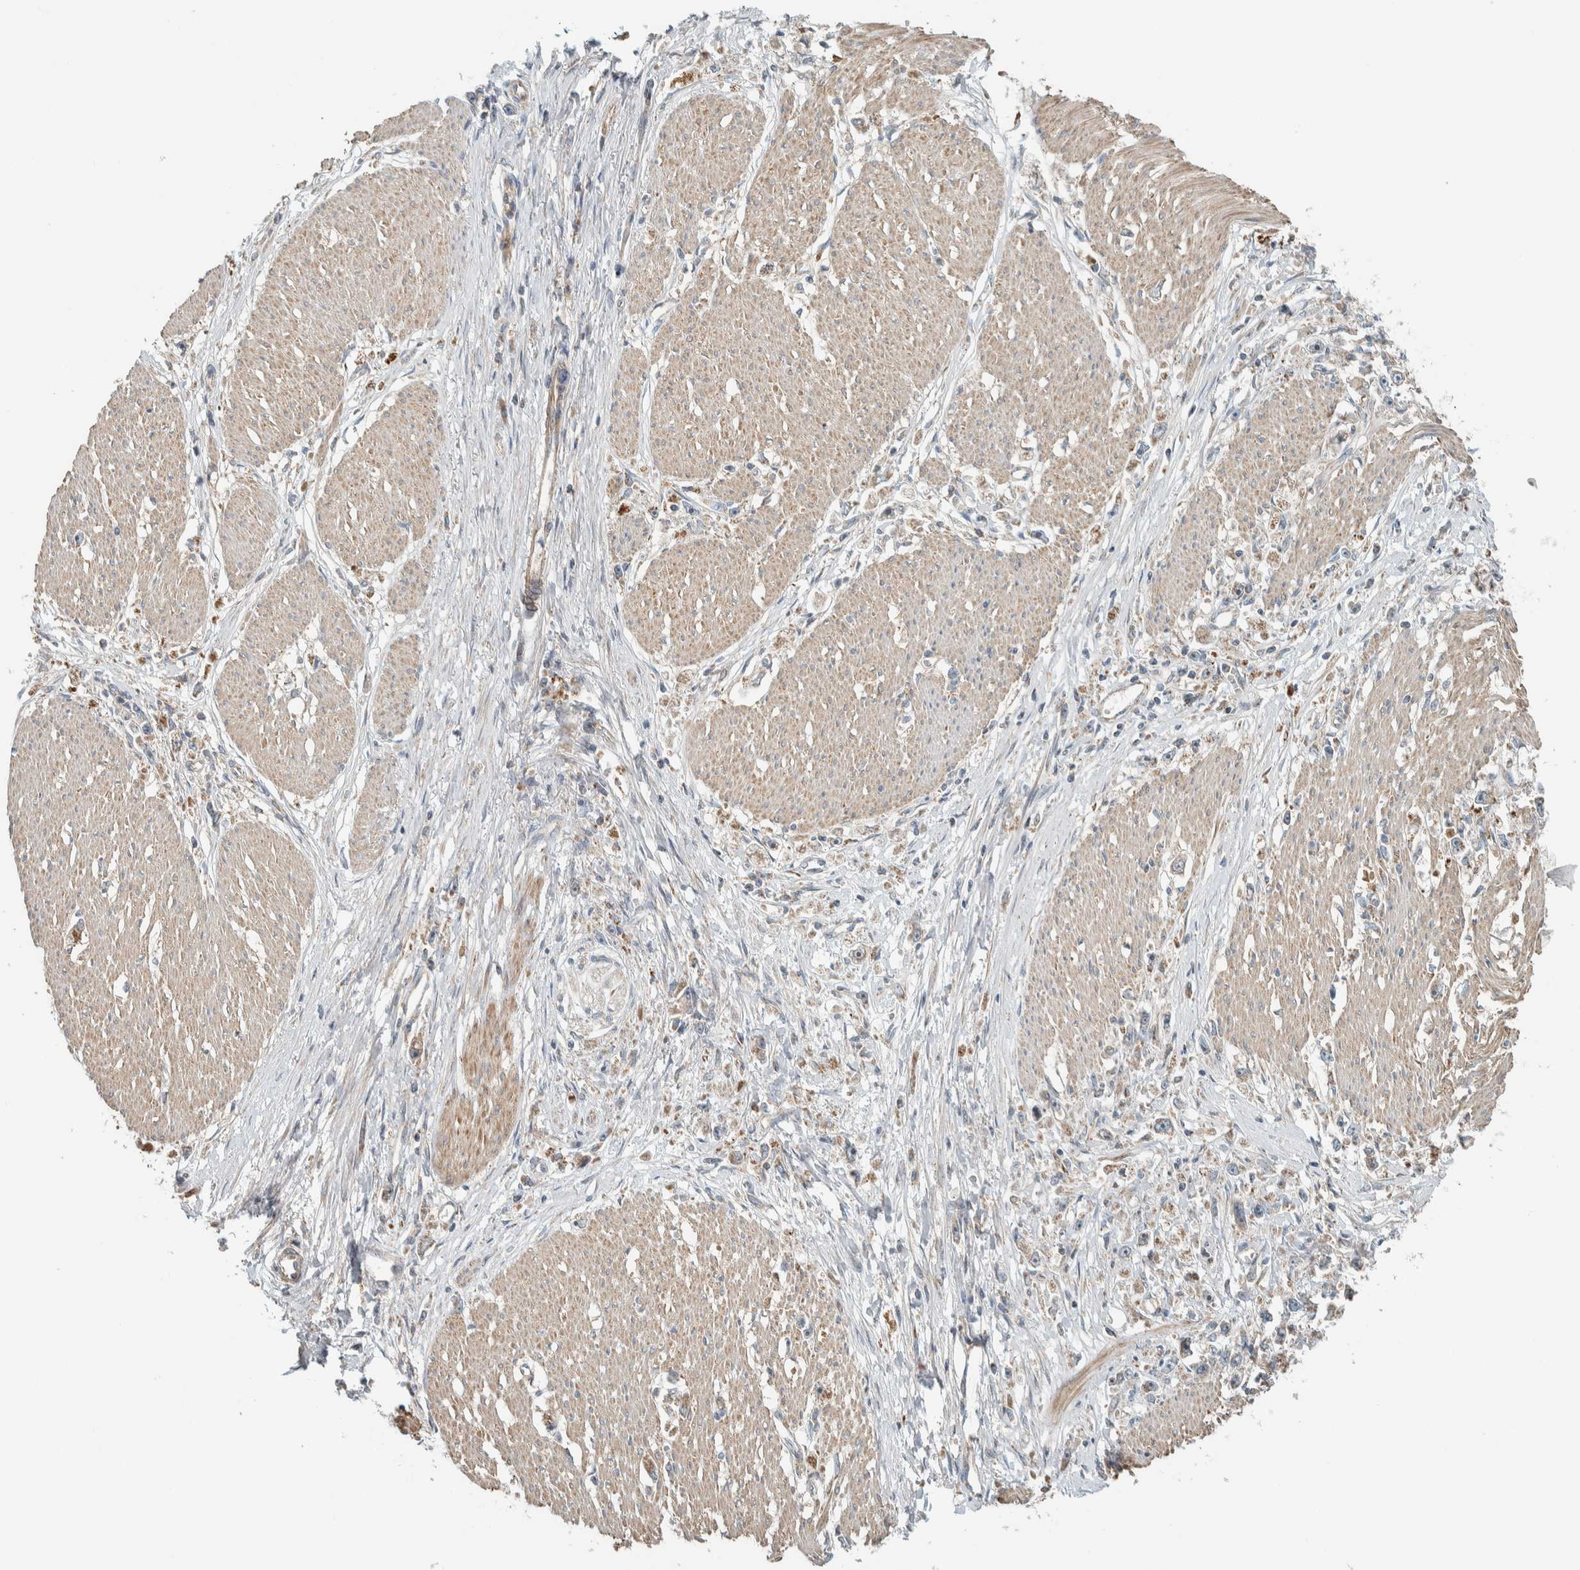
{"staining": {"intensity": "moderate", "quantity": "<25%", "location": "cytoplasmic/membranous"}, "tissue": "stomach cancer", "cell_type": "Tumor cells", "image_type": "cancer", "snomed": [{"axis": "morphology", "description": "Adenocarcinoma, NOS"}, {"axis": "topography", "description": "Stomach"}], "caption": "Moderate cytoplasmic/membranous expression is seen in about <25% of tumor cells in stomach adenocarcinoma.", "gene": "SLFN12L", "patient": {"sex": "female", "age": 59}}